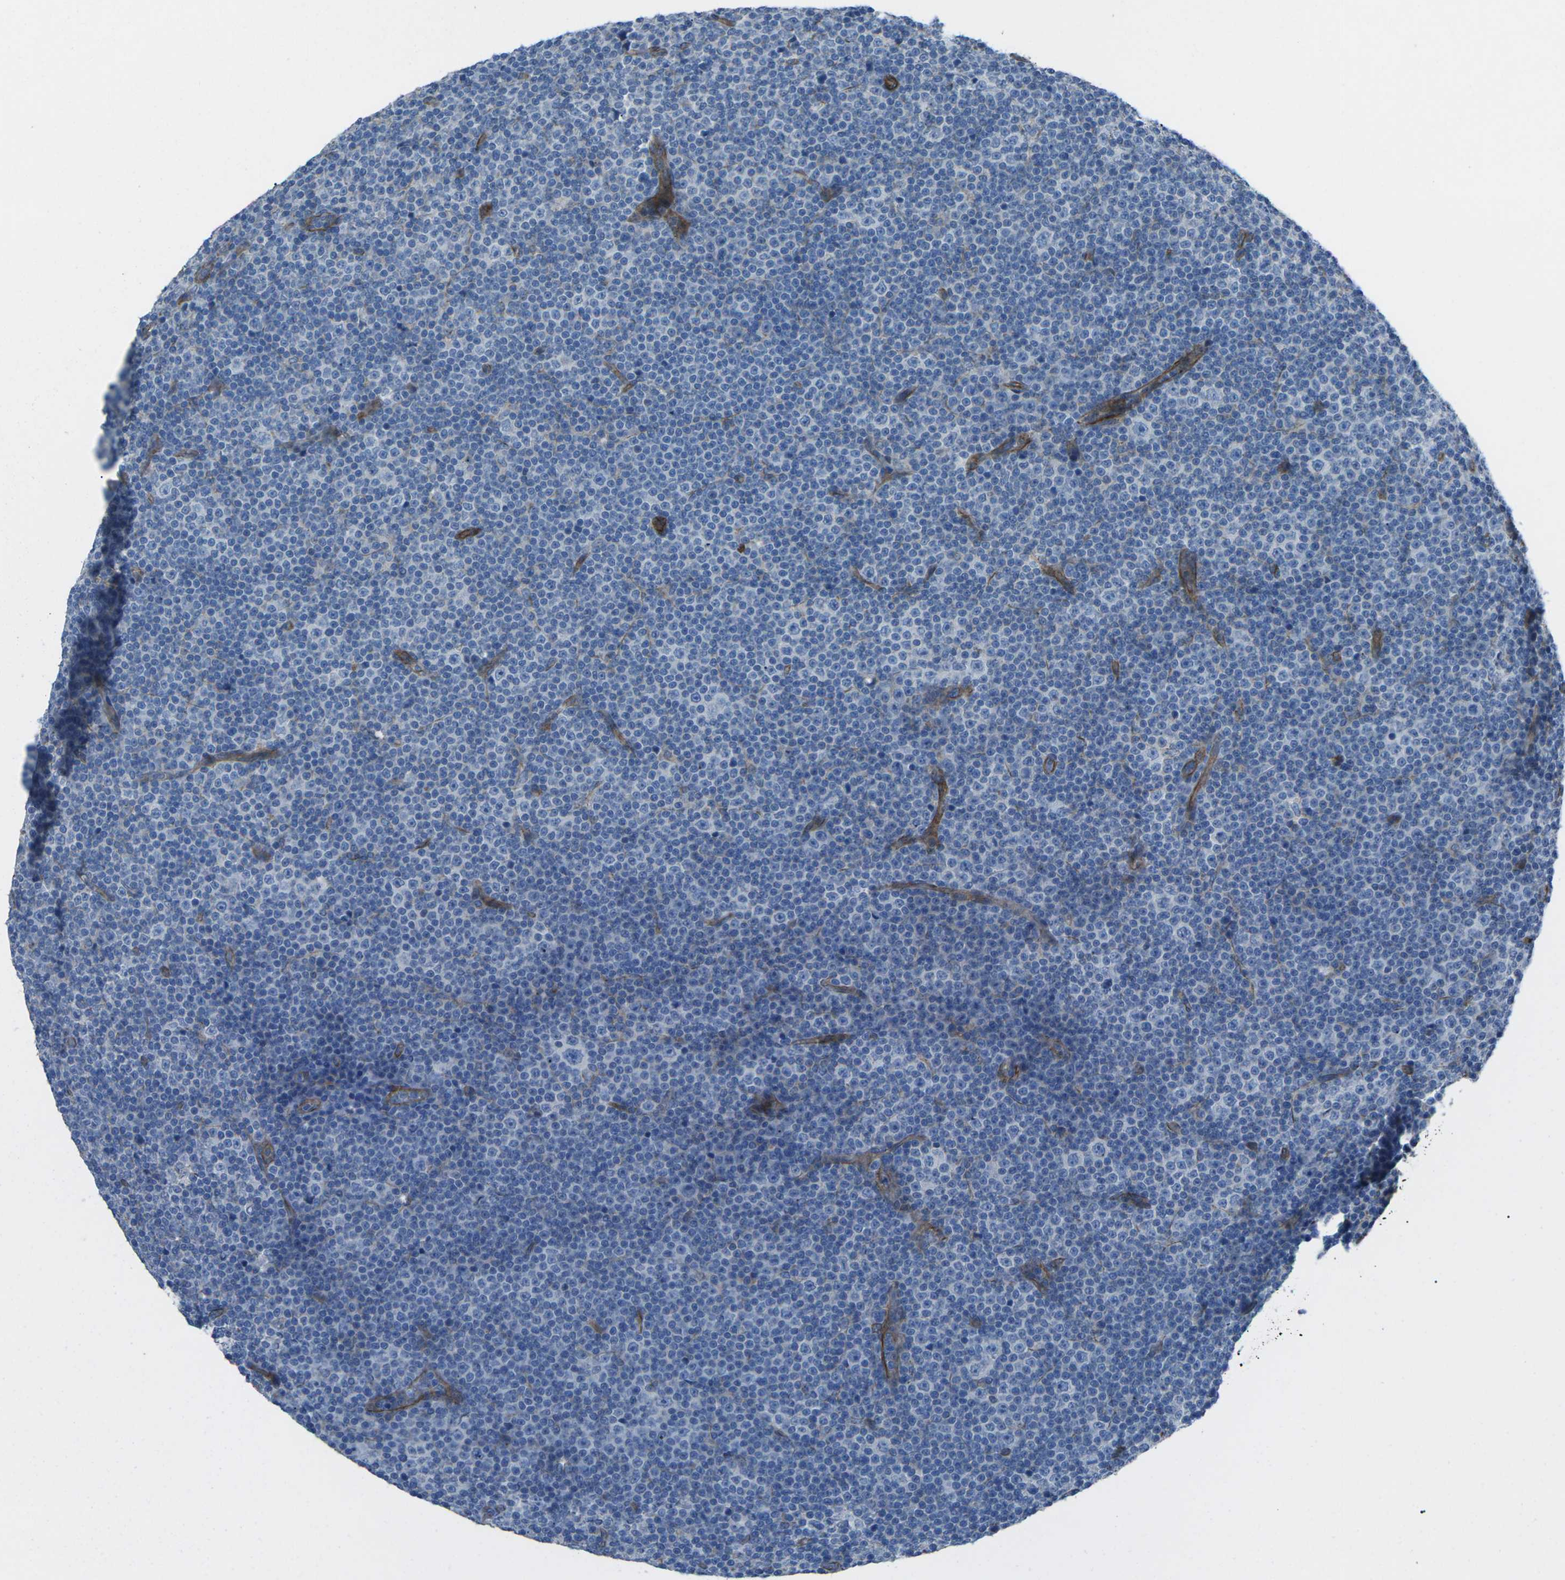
{"staining": {"intensity": "negative", "quantity": "none", "location": "none"}, "tissue": "lymphoma", "cell_type": "Tumor cells", "image_type": "cancer", "snomed": [{"axis": "morphology", "description": "Malignant lymphoma, non-Hodgkin's type, Low grade"}, {"axis": "topography", "description": "Lymph node"}], "caption": "DAB (3,3'-diaminobenzidine) immunohistochemical staining of lymphoma shows no significant positivity in tumor cells. (DAB IHC, high magnification).", "gene": "UTRN", "patient": {"sex": "female", "age": 67}}